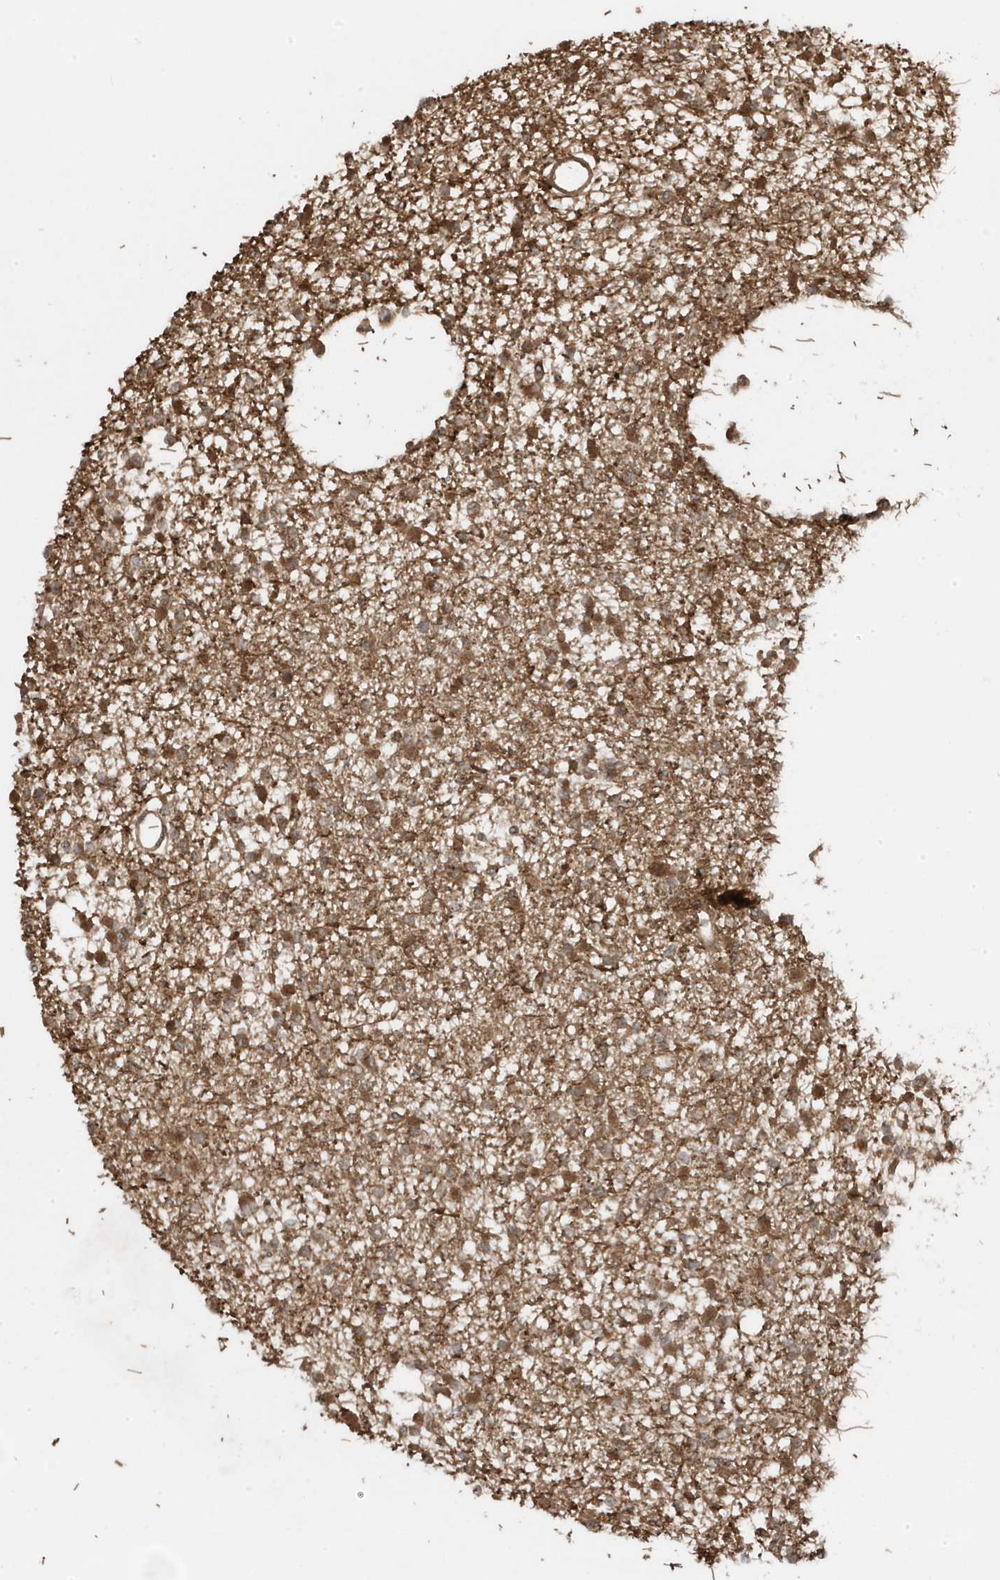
{"staining": {"intensity": "moderate", "quantity": ">75%", "location": "cytoplasmic/membranous"}, "tissue": "glioma", "cell_type": "Tumor cells", "image_type": "cancer", "snomed": [{"axis": "morphology", "description": "Glioma, malignant, Low grade"}, {"axis": "topography", "description": "Brain"}], "caption": "Malignant glioma (low-grade) stained with DAB (3,3'-diaminobenzidine) immunohistochemistry demonstrates medium levels of moderate cytoplasmic/membranous expression in about >75% of tumor cells.", "gene": "ASAP1", "patient": {"sex": "female", "age": 22}}